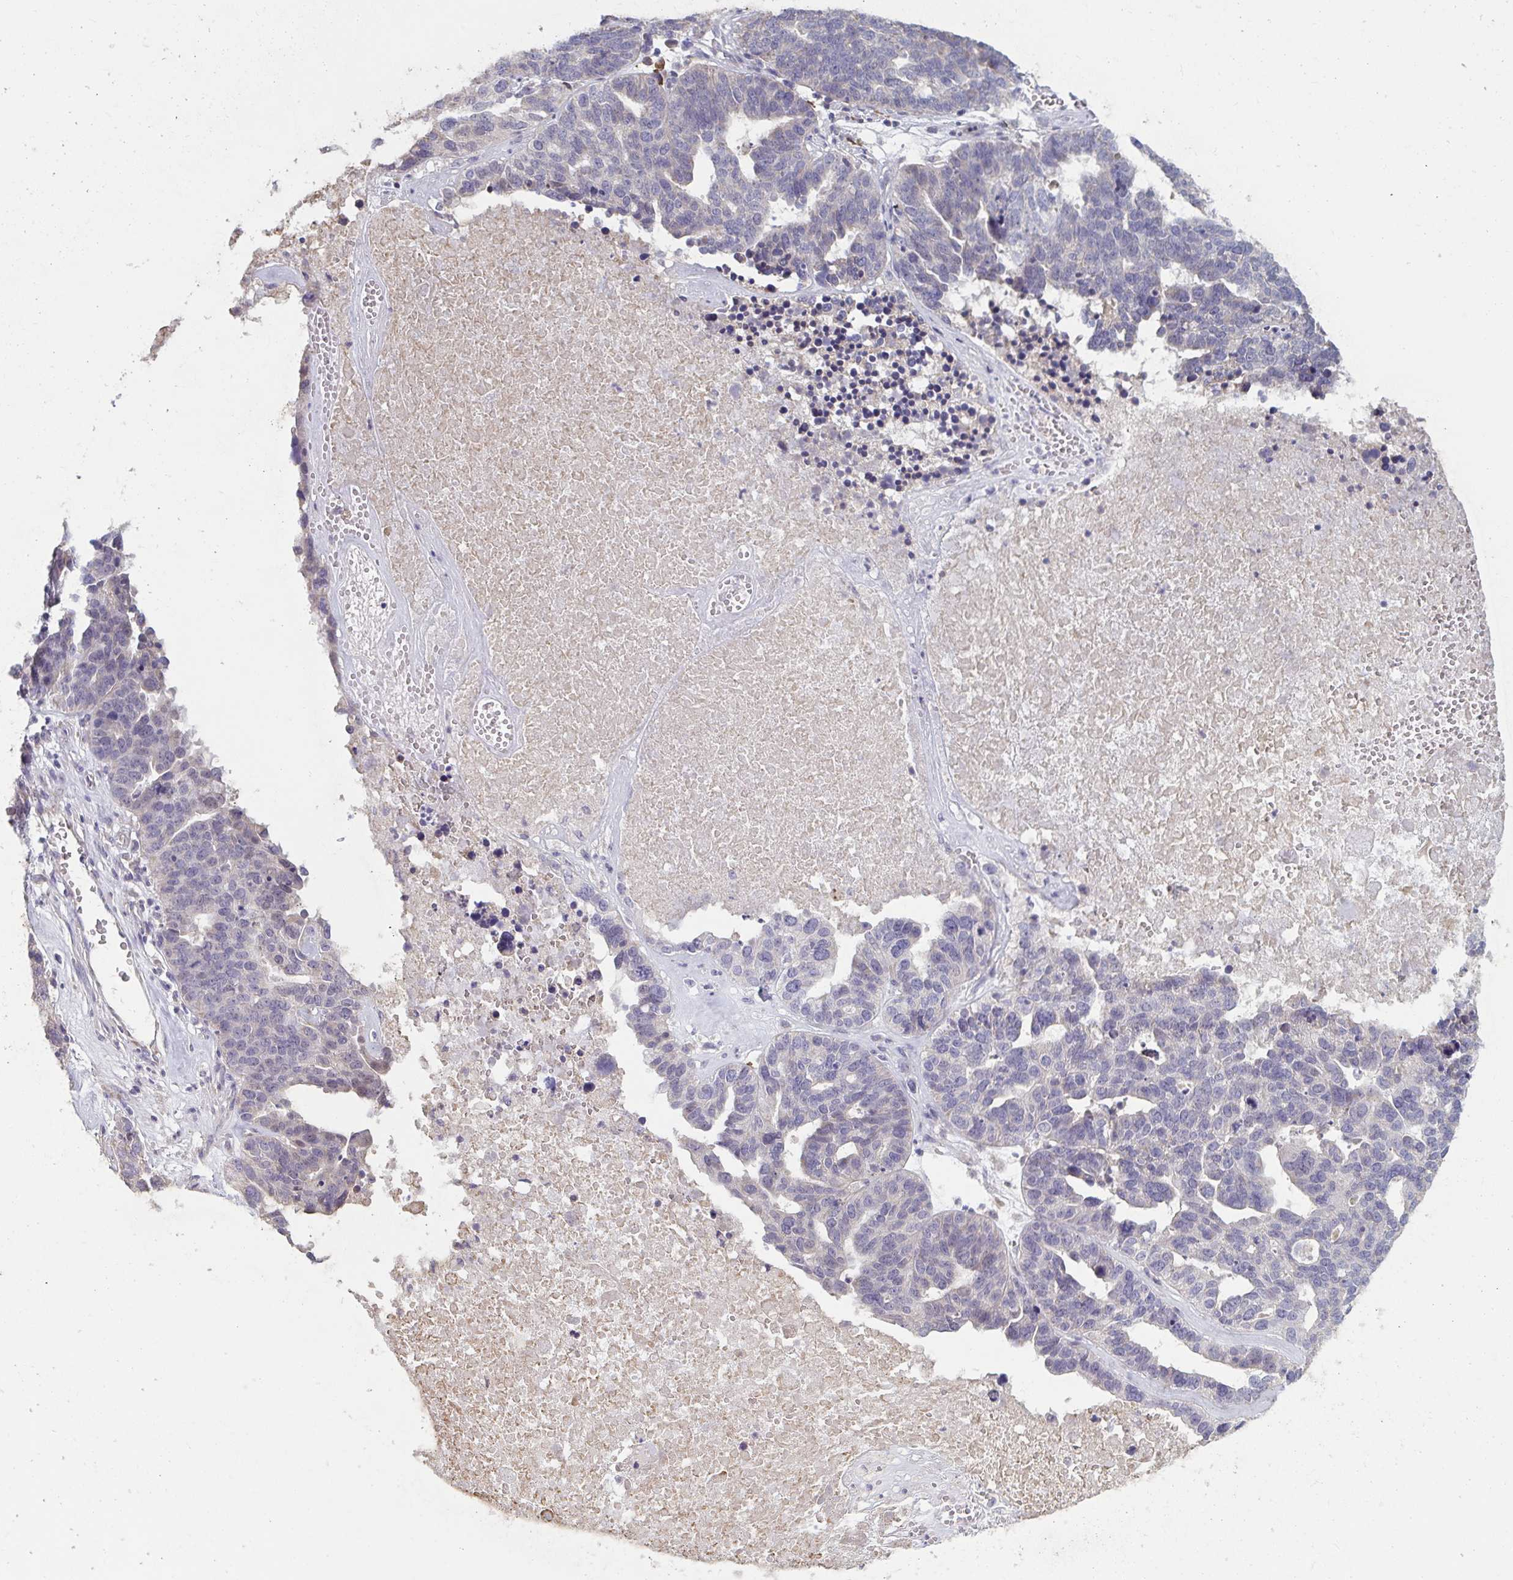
{"staining": {"intensity": "negative", "quantity": "none", "location": "none"}, "tissue": "ovarian cancer", "cell_type": "Tumor cells", "image_type": "cancer", "snomed": [{"axis": "morphology", "description": "Cystadenocarcinoma, serous, NOS"}, {"axis": "topography", "description": "Ovary"}], "caption": "Immunohistochemistry (IHC) histopathology image of neoplastic tissue: ovarian cancer (serous cystadenocarcinoma) stained with DAB reveals no significant protein positivity in tumor cells. (Brightfield microscopy of DAB (3,3'-diaminobenzidine) immunohistochemistry at high magnification).", "gene": "CD1E", "patient": {"sex": "female", "age": 59}}